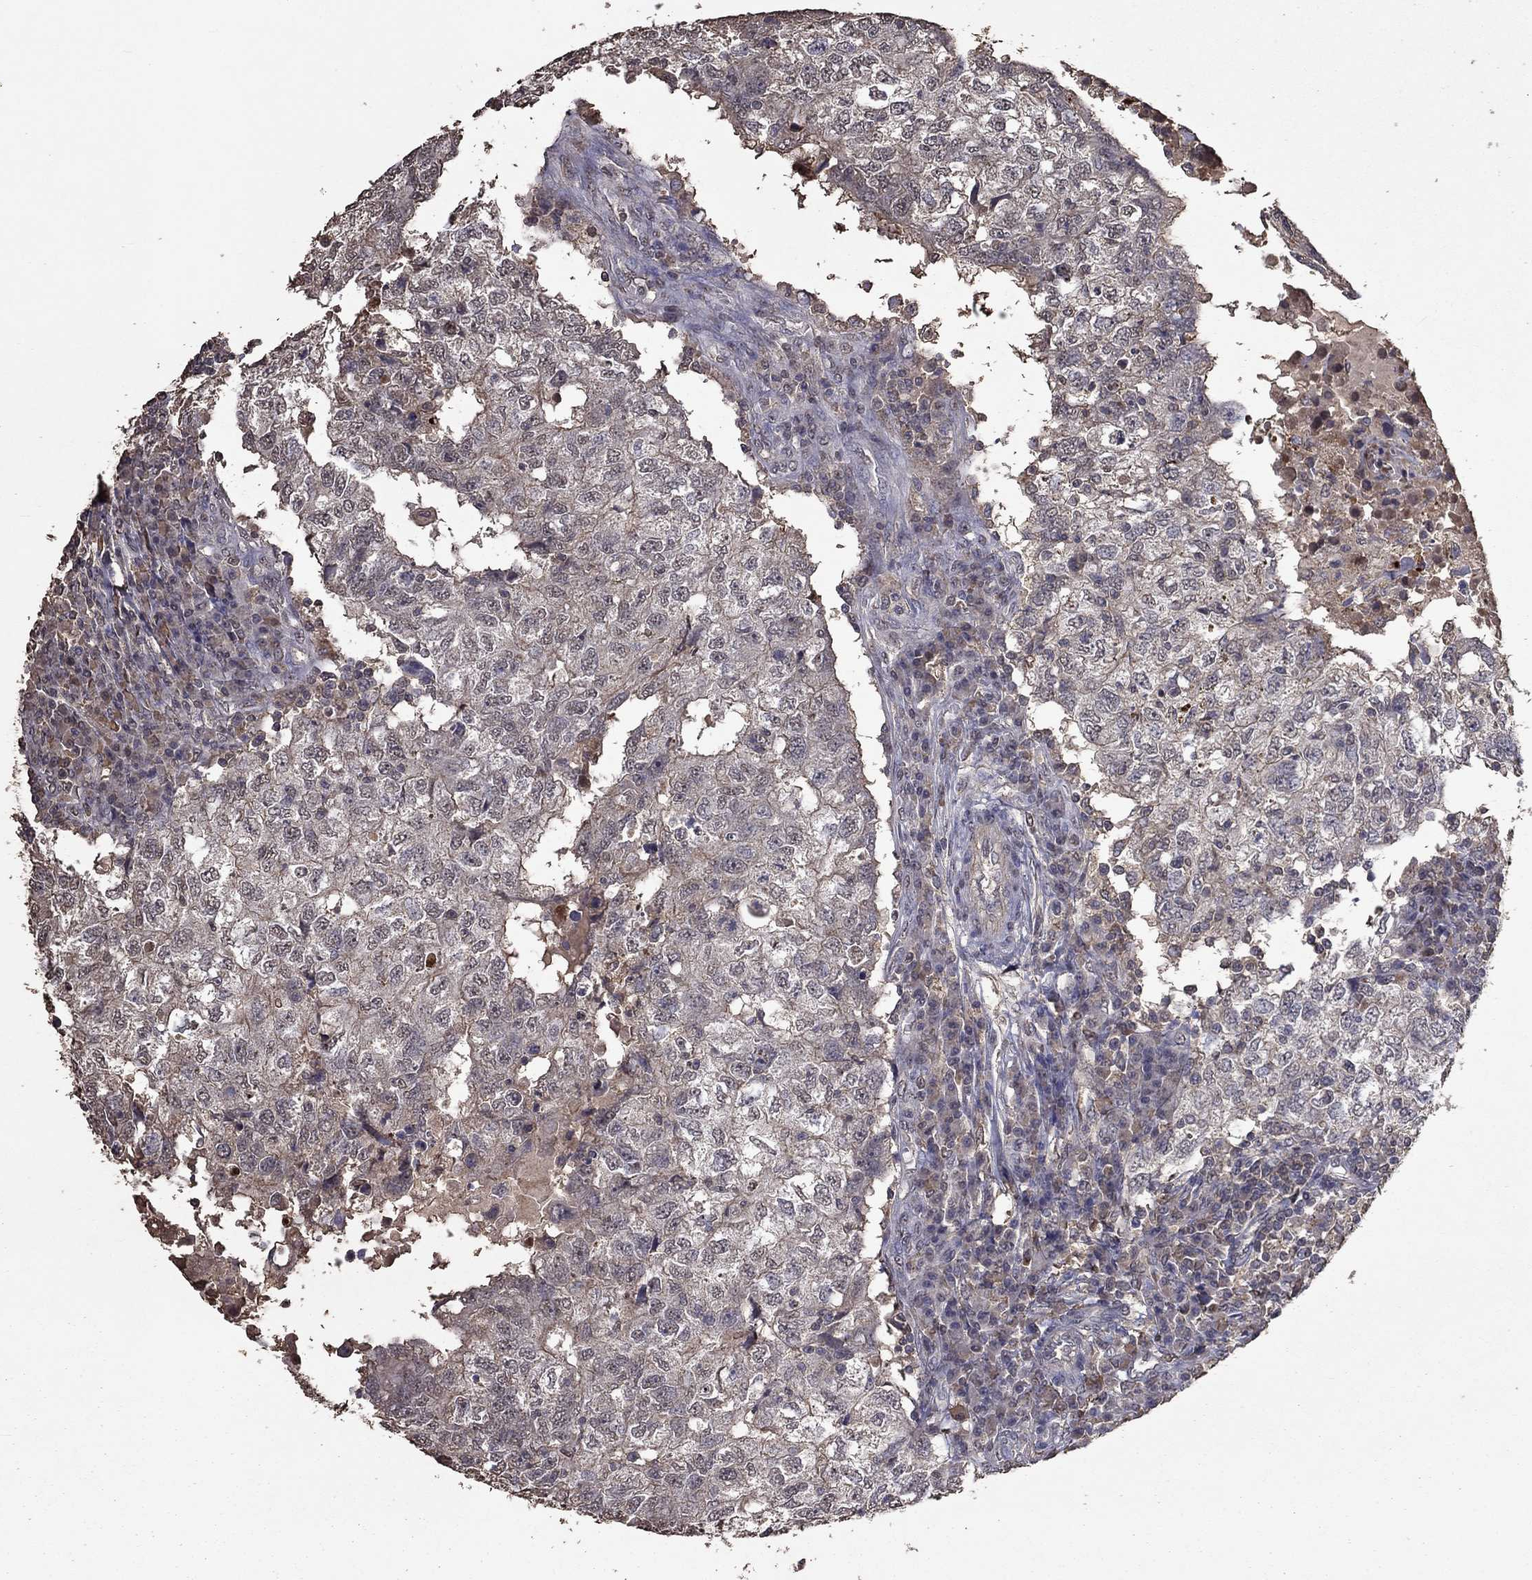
{"staining": {"intensity": "moderate", "quantity": "<25%", "location": "cytoplasmic/membranous"}, "tissue": "breast cancer", "cell_type": "Tumor cells", "image_type": "cancer", "snomed": [{"axis": "morphology", "description": "Duct carcinoma"}, {"axis": "topography", "description": "Breast"}], "caption": "Brown immunohistochemical staining in invasive ductal carcinoma (breast) displays moderate cytoplasmic/membranous expression in approximately <25% of tumor cells.", "gene": "SERPINA5", "patient": {"sex": "female", "age": 30}}